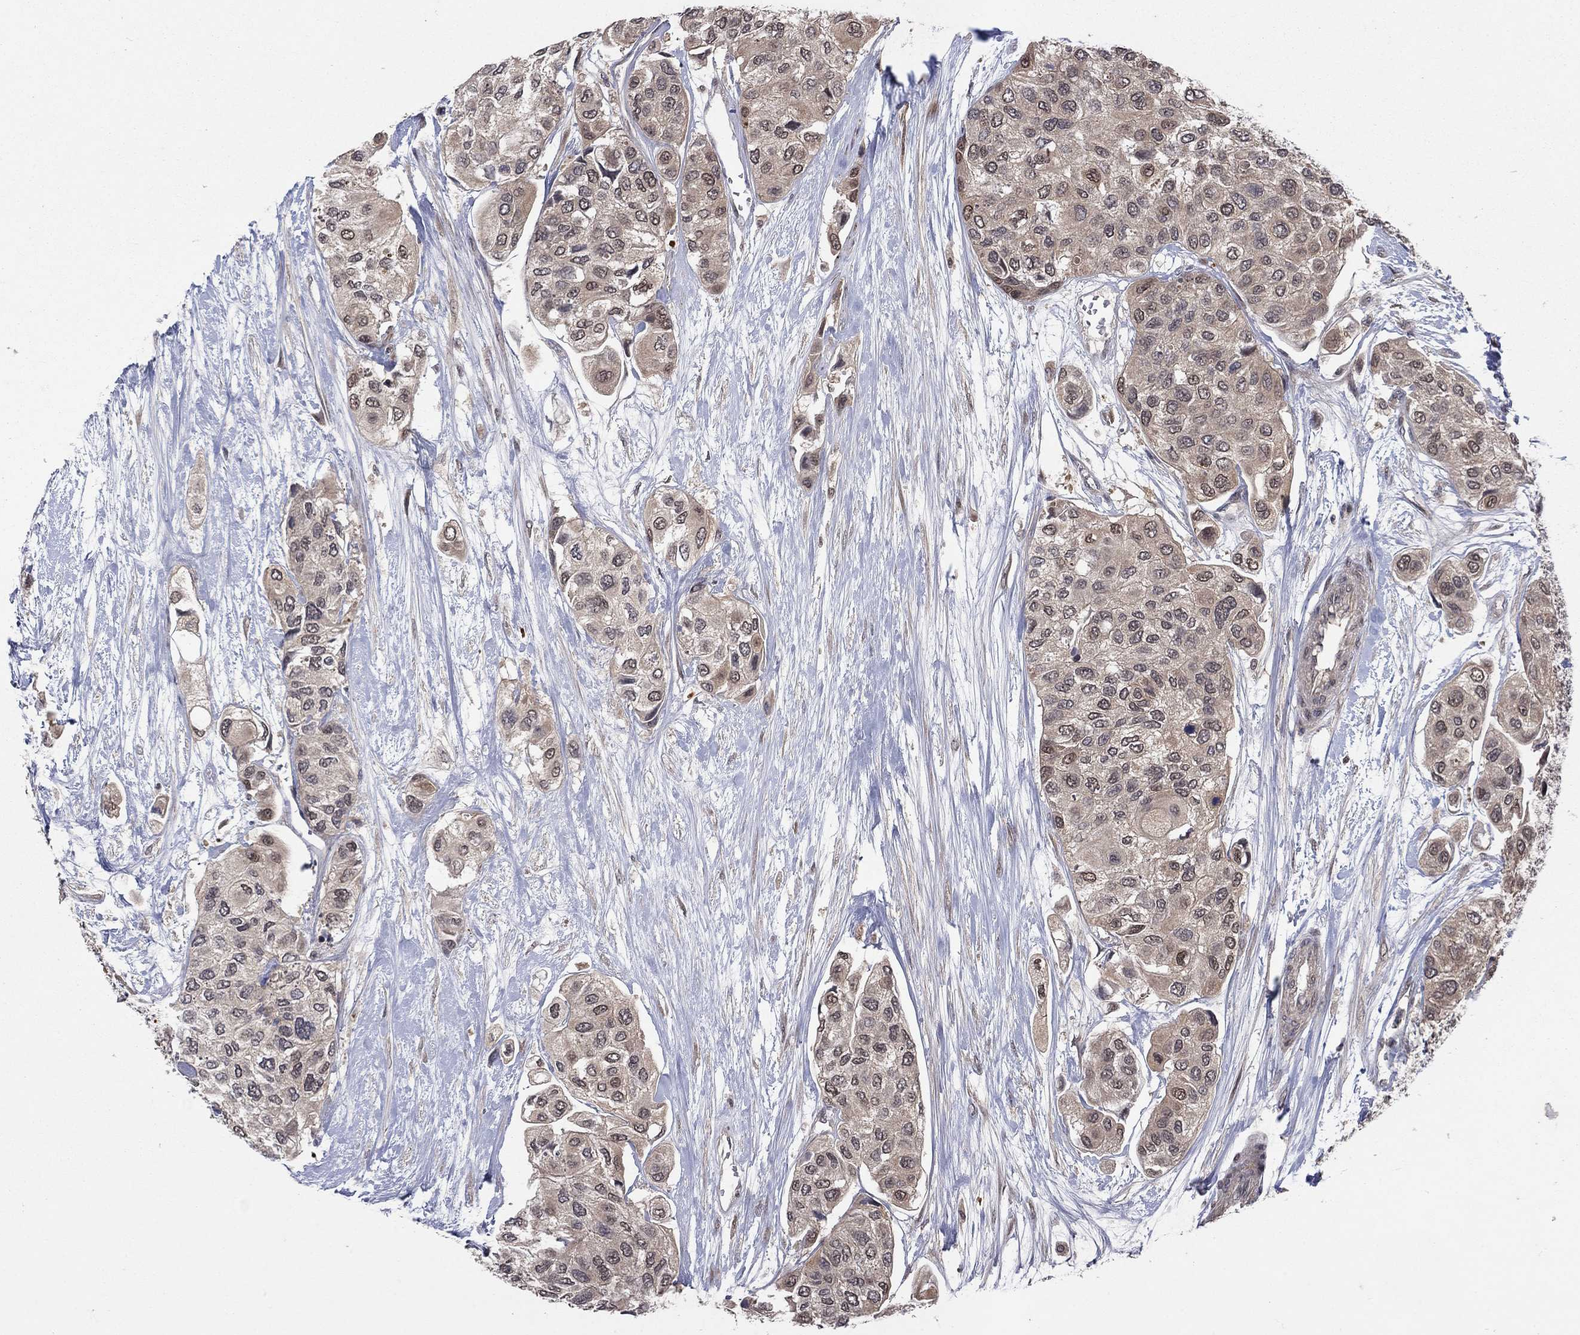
{"staining": {"intensity": "weak", "quantity": "25%-75%", "location": "cytoplasmic/membranous"}, "tissue": "urothelial cancer", "cell_type": "Tumor cells", "image_type": "cancer", "snomed": [{"axis": "morphology", "description": "Urothelial carcinoma, High grade"}, {"axis": "topography", "description": "Urinary bladder"}], "caption": "Urothelial cancer tissue reveals weak cytoplasmic/membranous staining in approximately 25%-75% of tumor cells", "gene": "IAH1", "patient": {"sex": "male", "age": 77}}